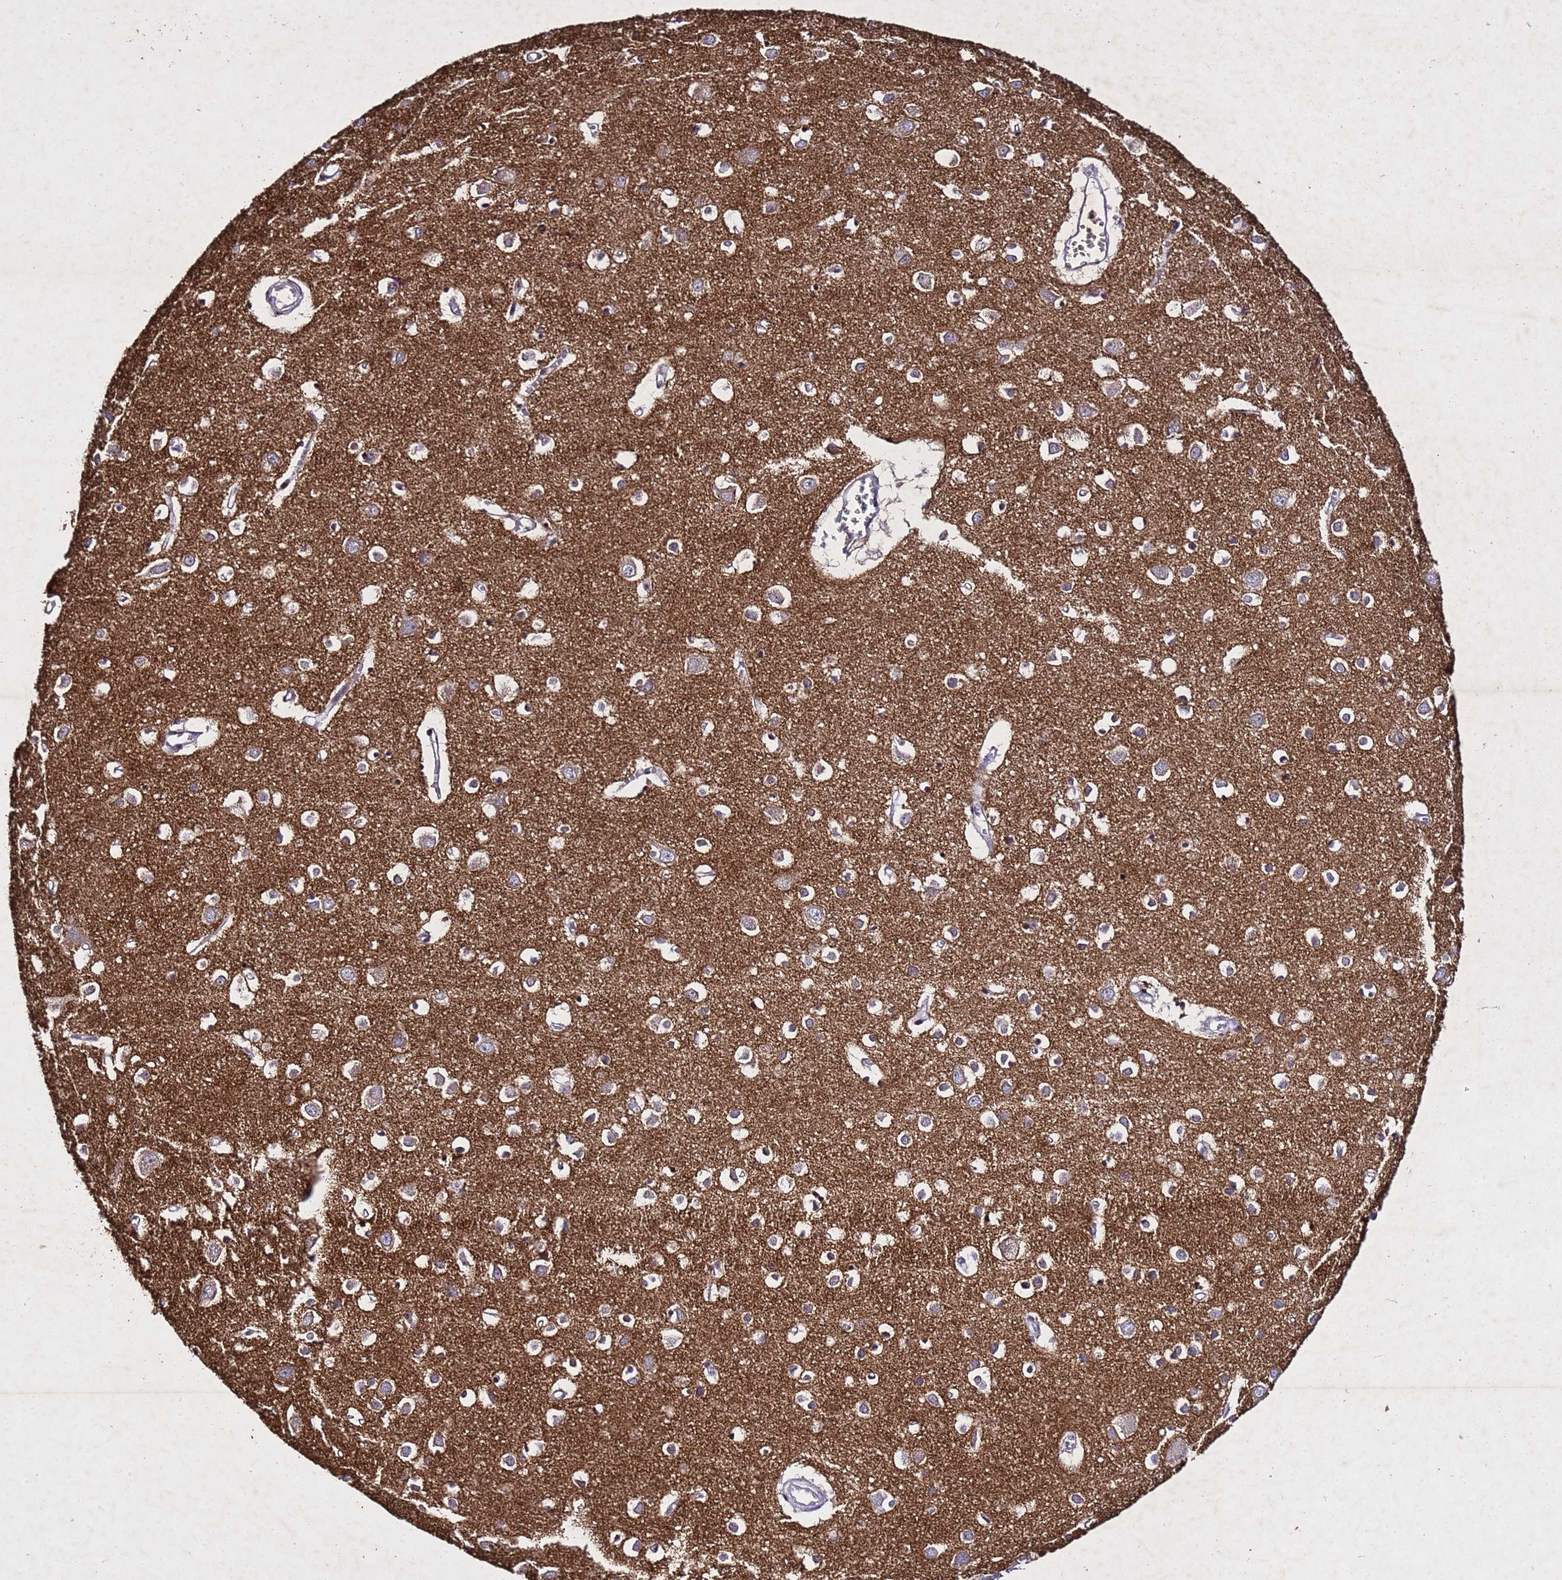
{"staining": {"intensity": "weak", "quantity": "25%-75%", "location": "cytoplasmic/membranous"}, "tissue": "cerebral cortex", "cell_type": "Endothelial cells", "image_type": "normal", "snomed": [{"axis": "morphology", "description": "Normal tissue, NOS"}, {"axis": "topography", "description": "Cerebral cortex"}], "caption": "Protein analysis of normal cerebral cortex demonstrates weak cytoplasmic/membranous expression in approximately 25%-75% of endothelial cells.", "gene": "SV2B", "patient": {"sex": "female", "age": 64}}